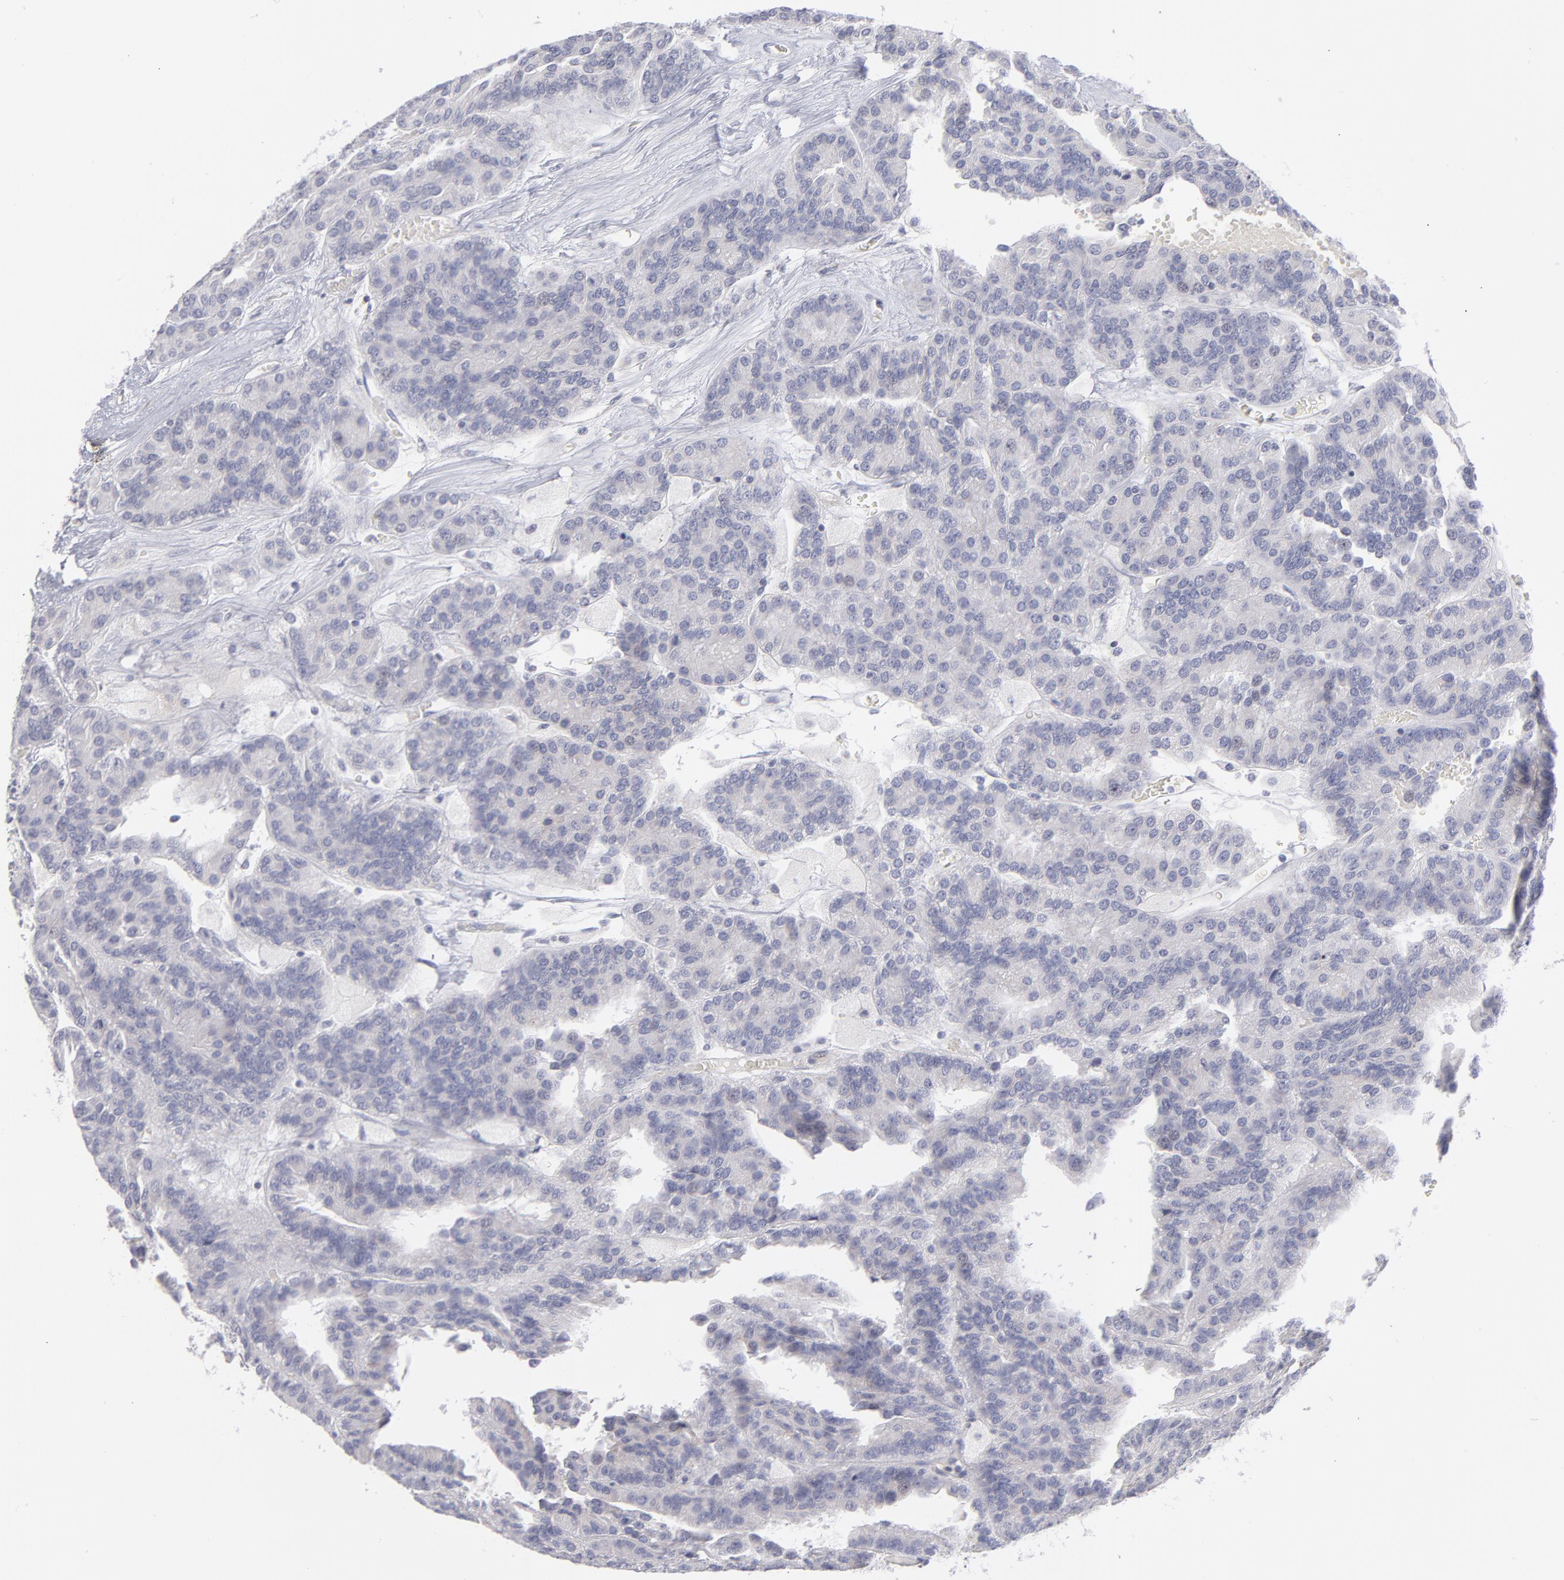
{"staining": {"intensity": "negative", "quantity": "none", "location": "none"}, "tissue": "renal cancer", "cell_type": "Tumor cells", "image_type": "cancer", "snomed": [{"axis": "morphology", "description": "Adenocarcinoma, NOS"}, {"axis": "topography", "description": "Kidney"}], "caption": "Renal adenocarcinoma stained for a protein using immunohistochemistry (IHC) displays no expression tumor cells.", "gene": "MTHFD2", "patient": {"sex": "male", "age": 46}}